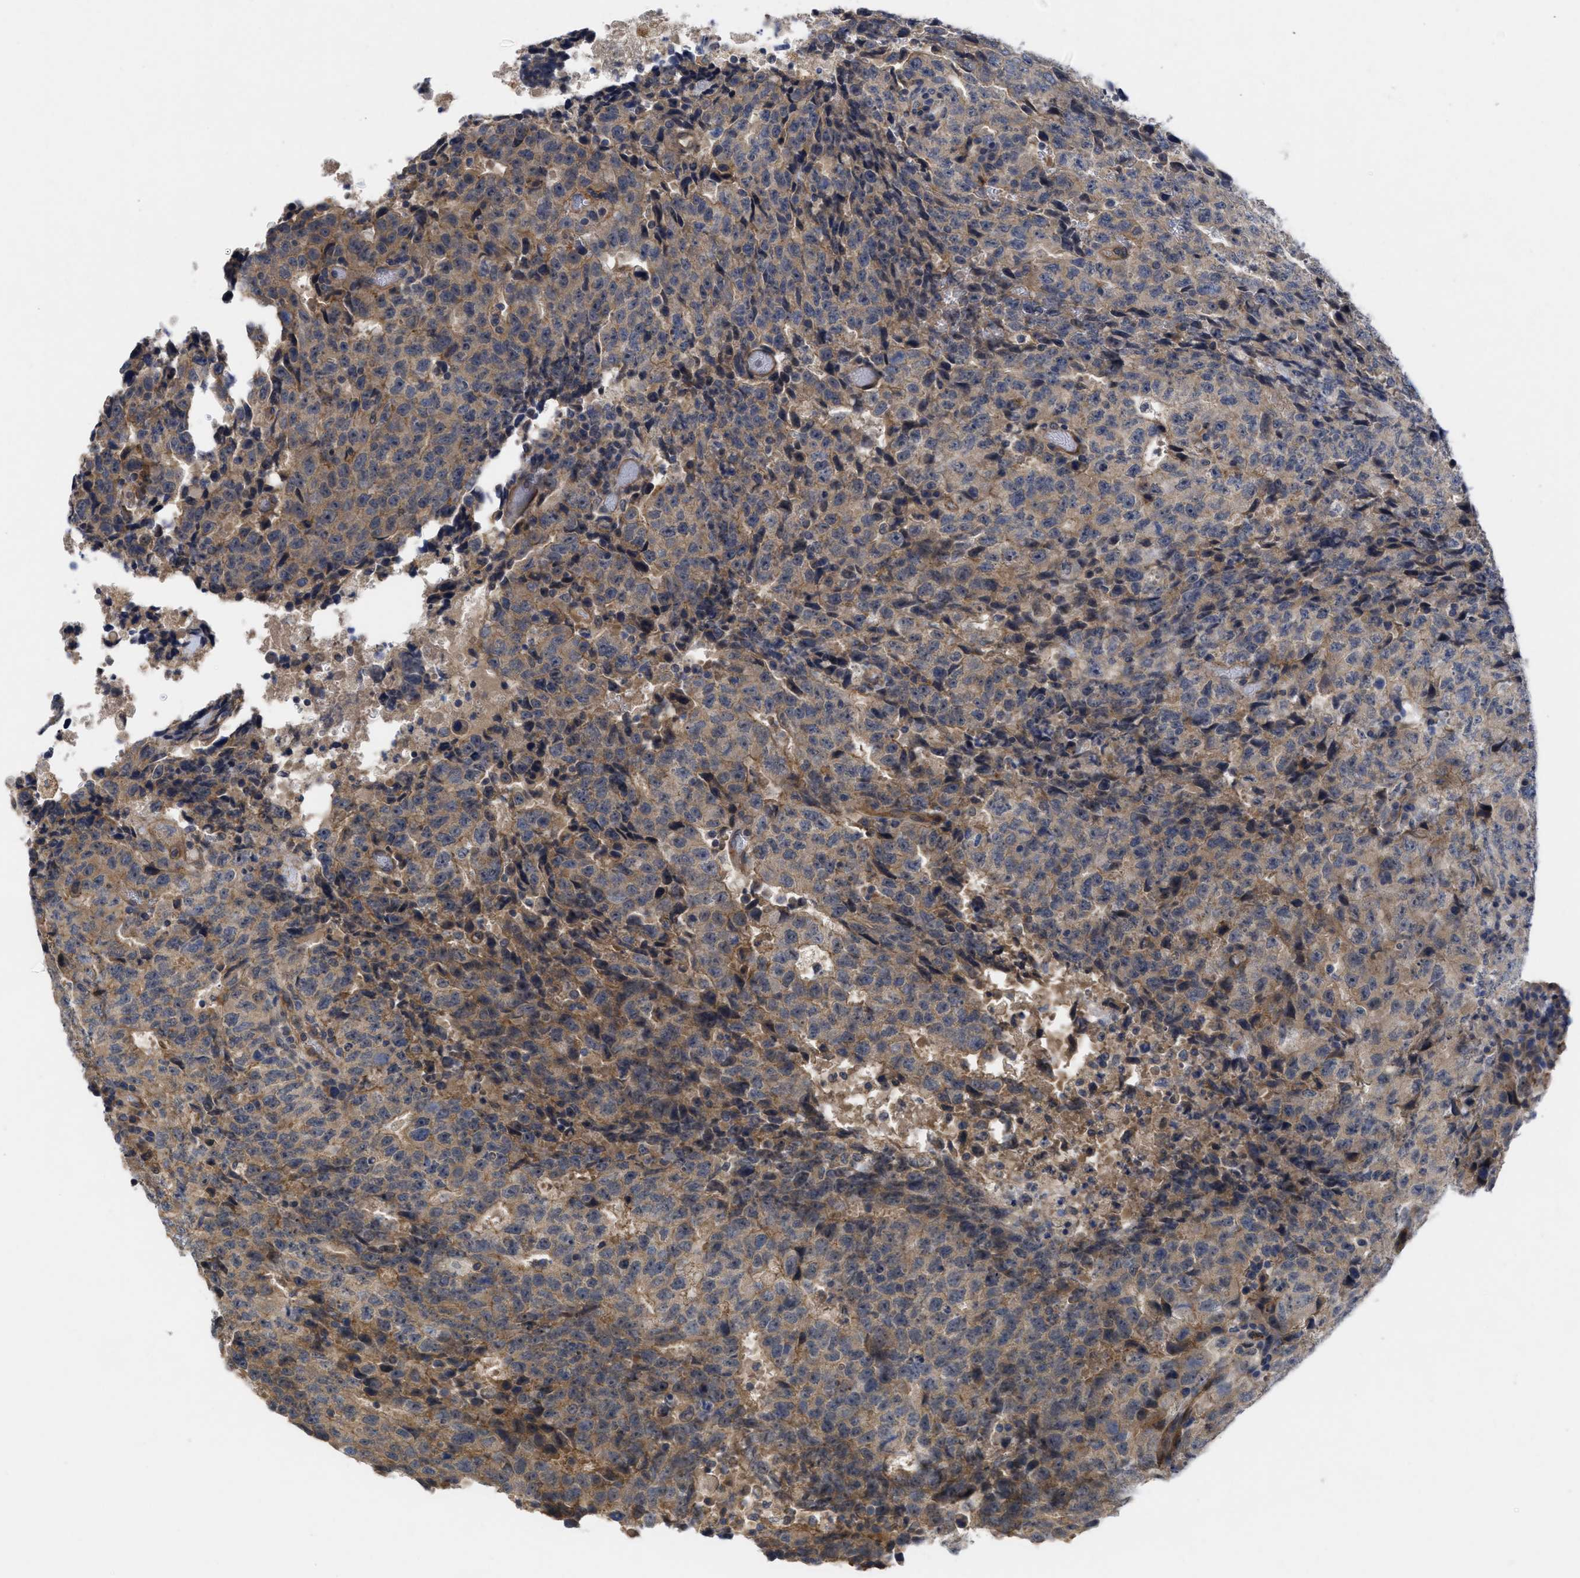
{"staining": {"intensity": "weak", "quantity": ">75%", "location": "cytoplasmic/membranous"}, "tissue": "testis cancer", "cell_type": "Tumor cells", "image_type": "cancer", "snomed": [{"axis": "morphology", "description": "Necrosis, NOS"}, {"axis": "morphology", "description": "Carcinoma, Embryonal, NOS"}, {"axis": "topography", "description": "Testis"}], "caption": "A histopathology image of embryonal carcinoma (testis) stained for a protein displays weak cytoplasmic/membranous brown staining in tumor cells.", "gene": "ARHGEF26", "patient": {"sex": "male", "age": 19}}